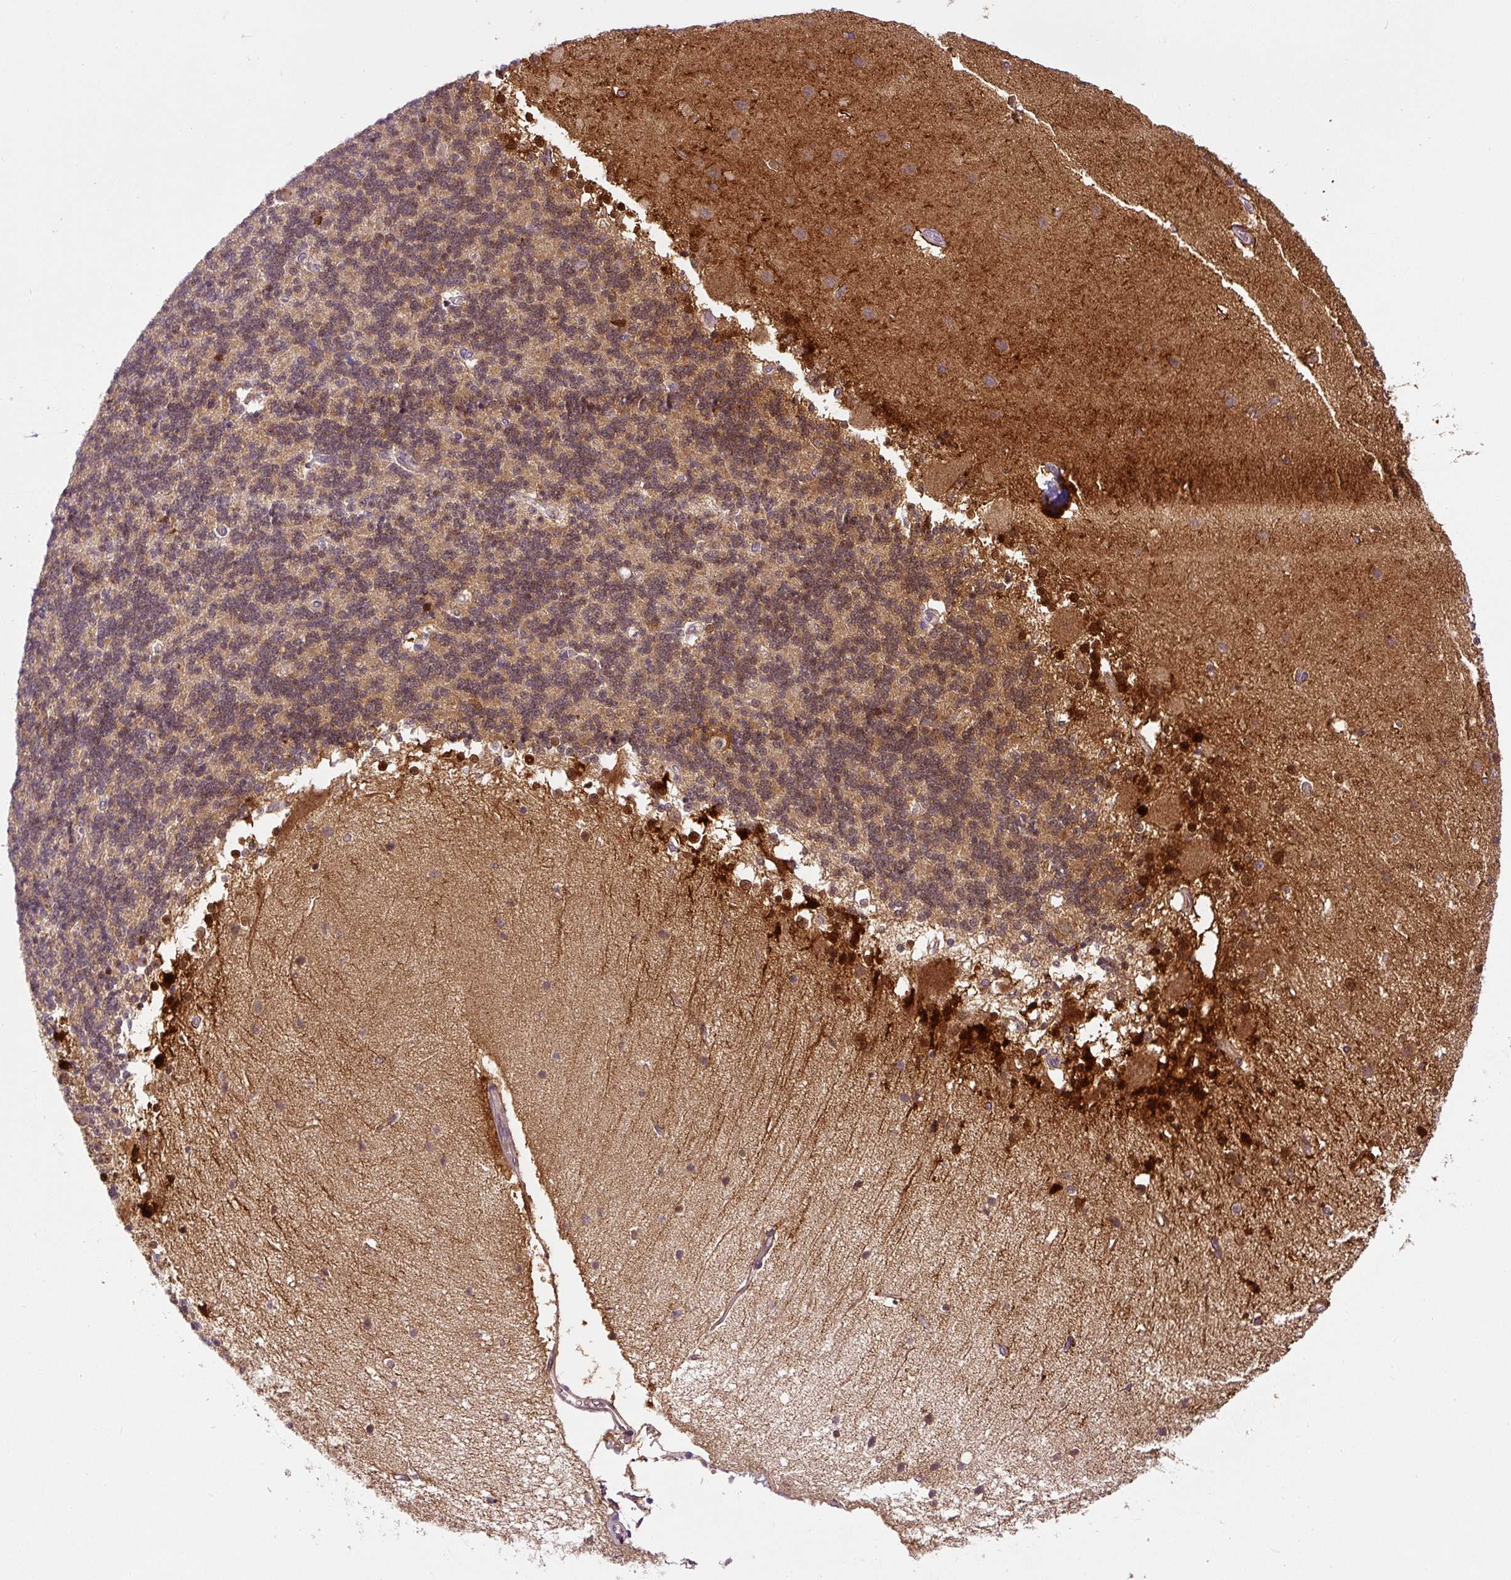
{"staining": {"intensity": "moderate", "quantity": "25%-75%", "location": "cytoplasmic/membranous"}, "tissue": "cerebellum", "cell_type": "Cells in granular layer", "image_type": "normal", "snomed": [{"axis": "morphology", "description": "Normal tissue, NOS"}, {"axis": "topography", "description": "Cerebellum"}], "caption": "Immunohistochemistry staining of normal cerebellum, which demonstrates medium levels of moderate cytoplasmic/membranous staining in about 25%-75% of cells in granular layer indicating moderate cytoplasmic/membranous protein positivity. The staining was performed using DAB (brown) for protein detection and nuclei were counterstained in hematoxylin (blue).", "gene": "FABP7", "patient": {"sex": "female", "age": 54}}